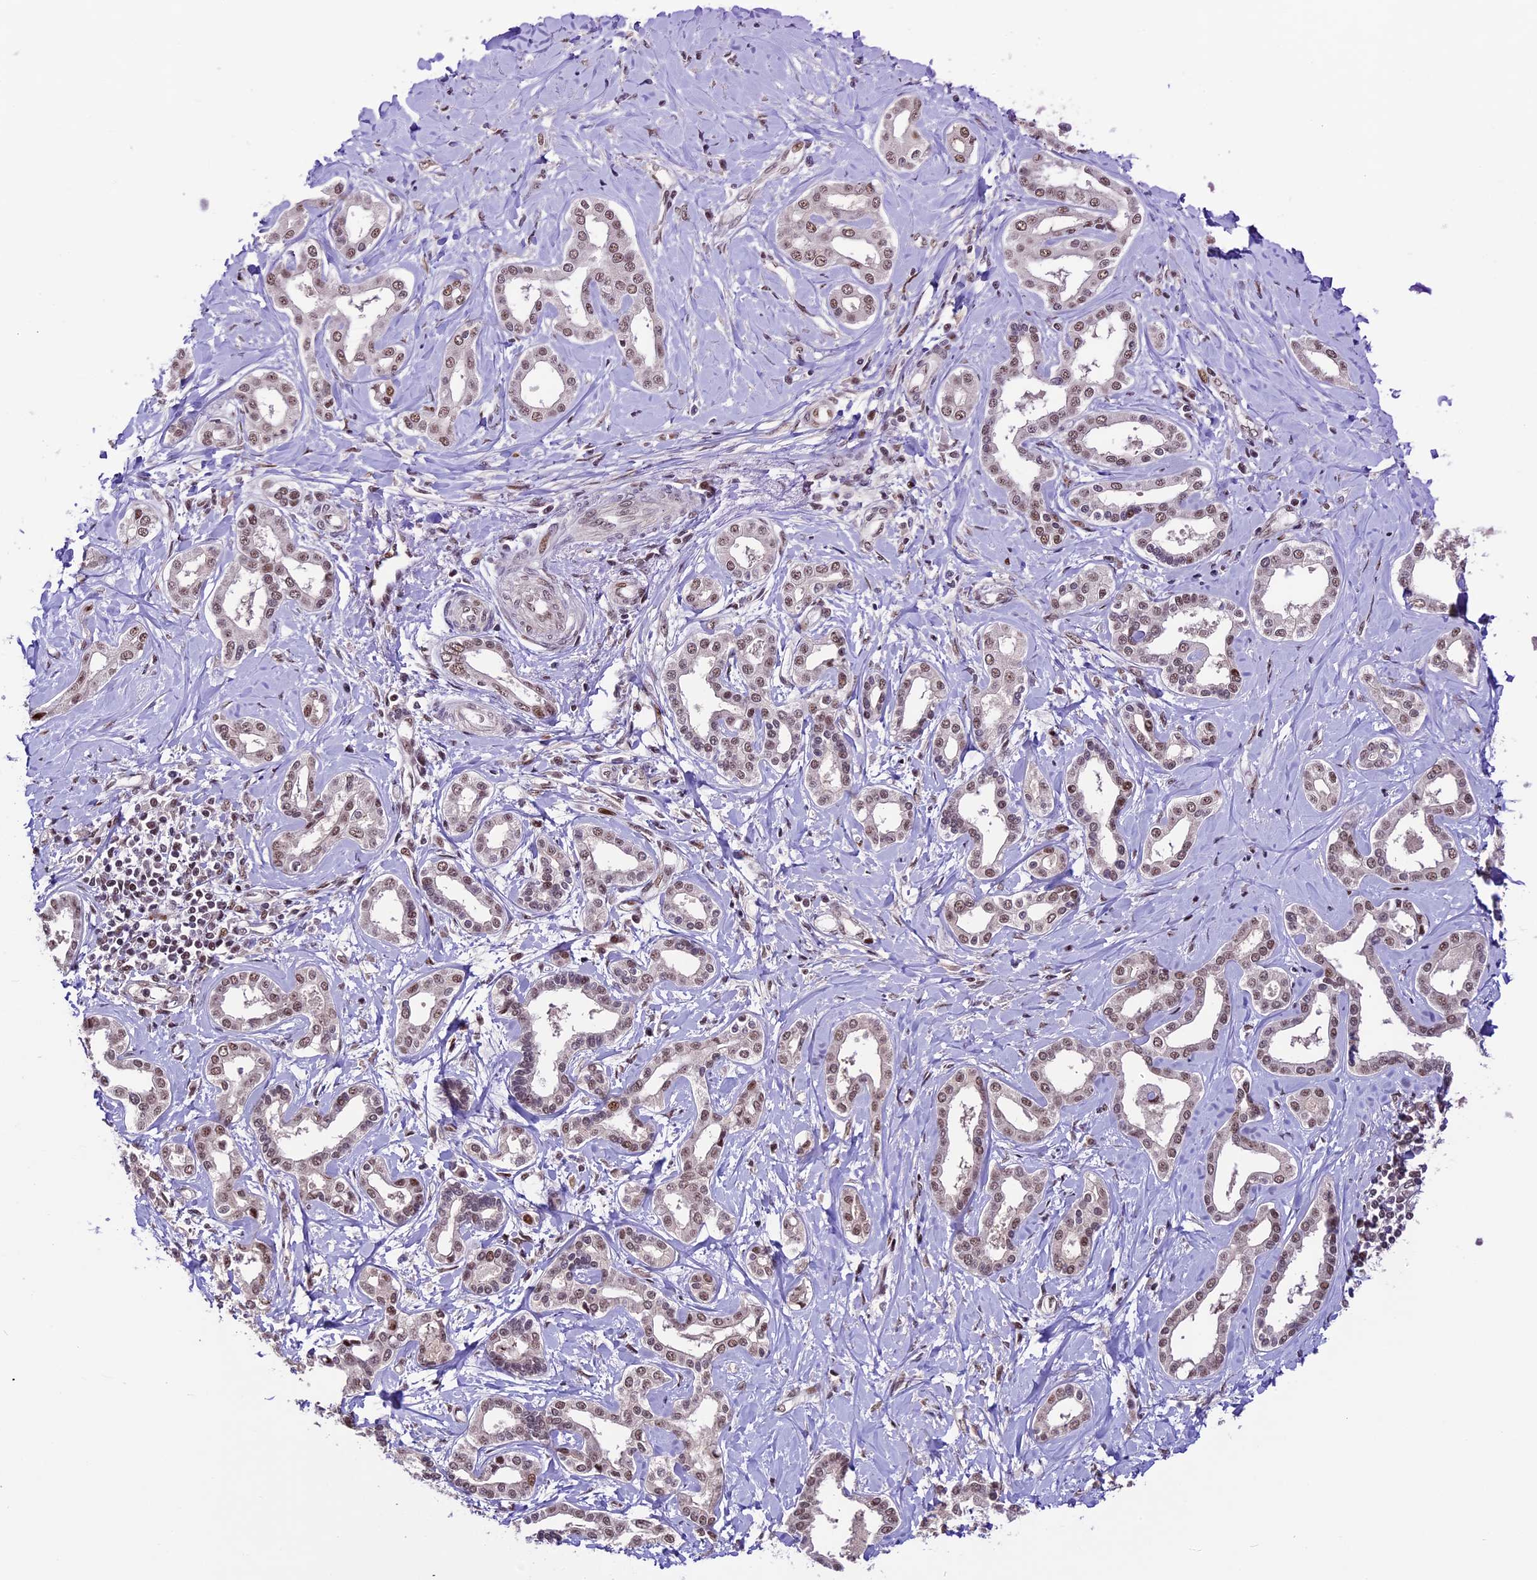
{"staining": {"intensity": "weak", "quantity": ">75%", "location": "nuclear"}, "tissue": "liver cancer", "cell_type": "Tumor cells", "image_type": "cancer", "snomed": [{"axis": "morphology", "description": "Cholangiocarcinoma"}, {"axis": "topography", "description": "Liver"}], "caption": "Tumor cells exhibit weak nuclear expression in approximately >75% of cells in liver cholangiocarcinoma.", "gene": "TCP11L2", "patient": {"sex": "female", "age": 77}}